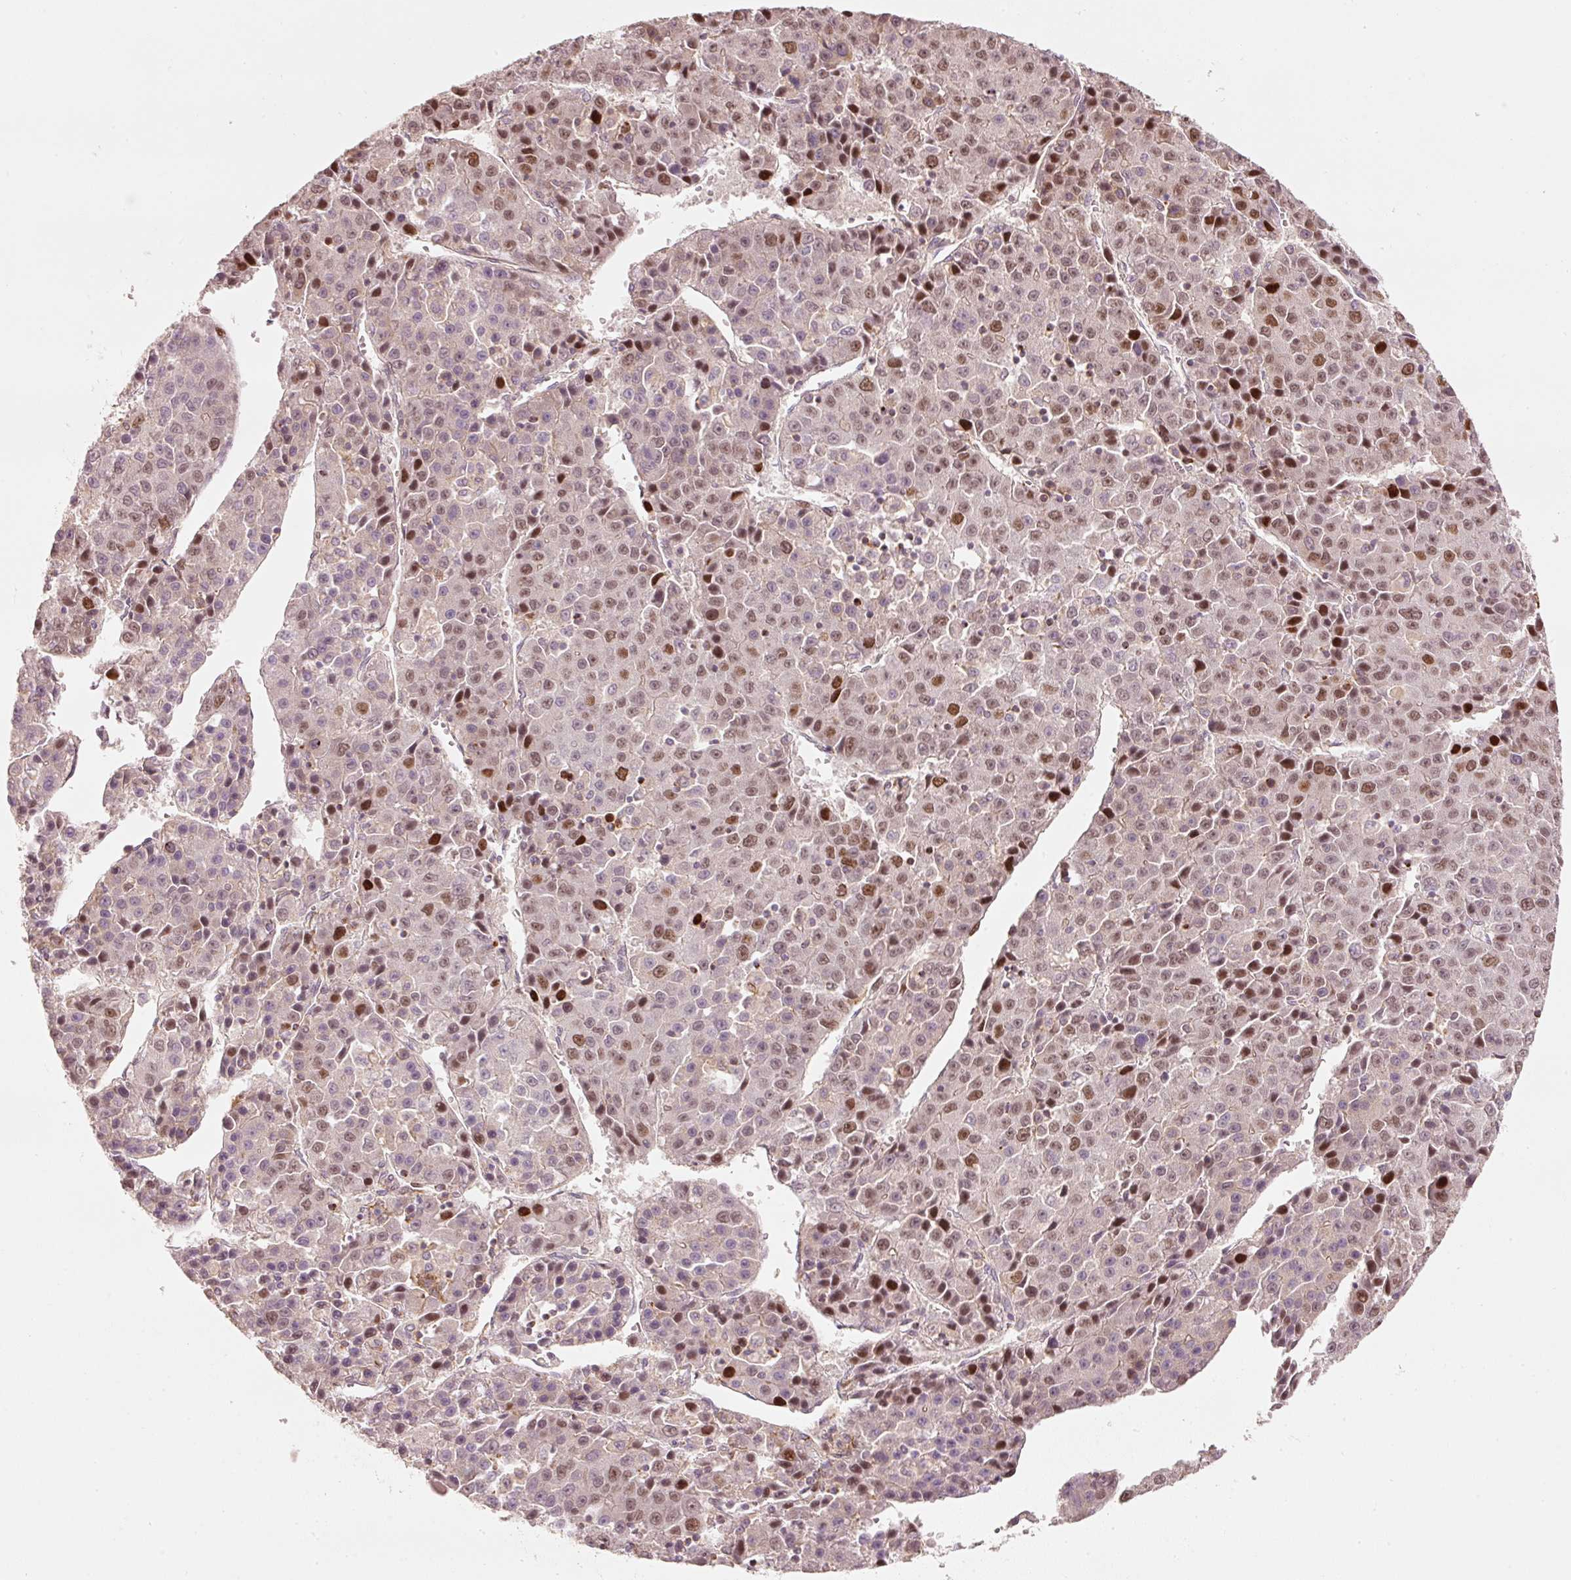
{"staining": {"intensity": "moderate", "quantity": "25%-75%", "location": "nuclear"}, "tissue": "liver cancer", "cell_type": "Tumor cells", "image_type": "cancer", "snomed": [{"axis": "morphology", "description": "Carcinoma, Hepatocellular, NOS"}, {"axis": "topography", "description": "Liver"}], "caption": "Hepatocellular carcinoma (liver) stained with immunohistochemistry (IHC) demonstrates moderate nuclear positivity in about 25%-75% of tumor cells.", "gene": "TREX2", "patient": {"sex": "female", "age": 53}}